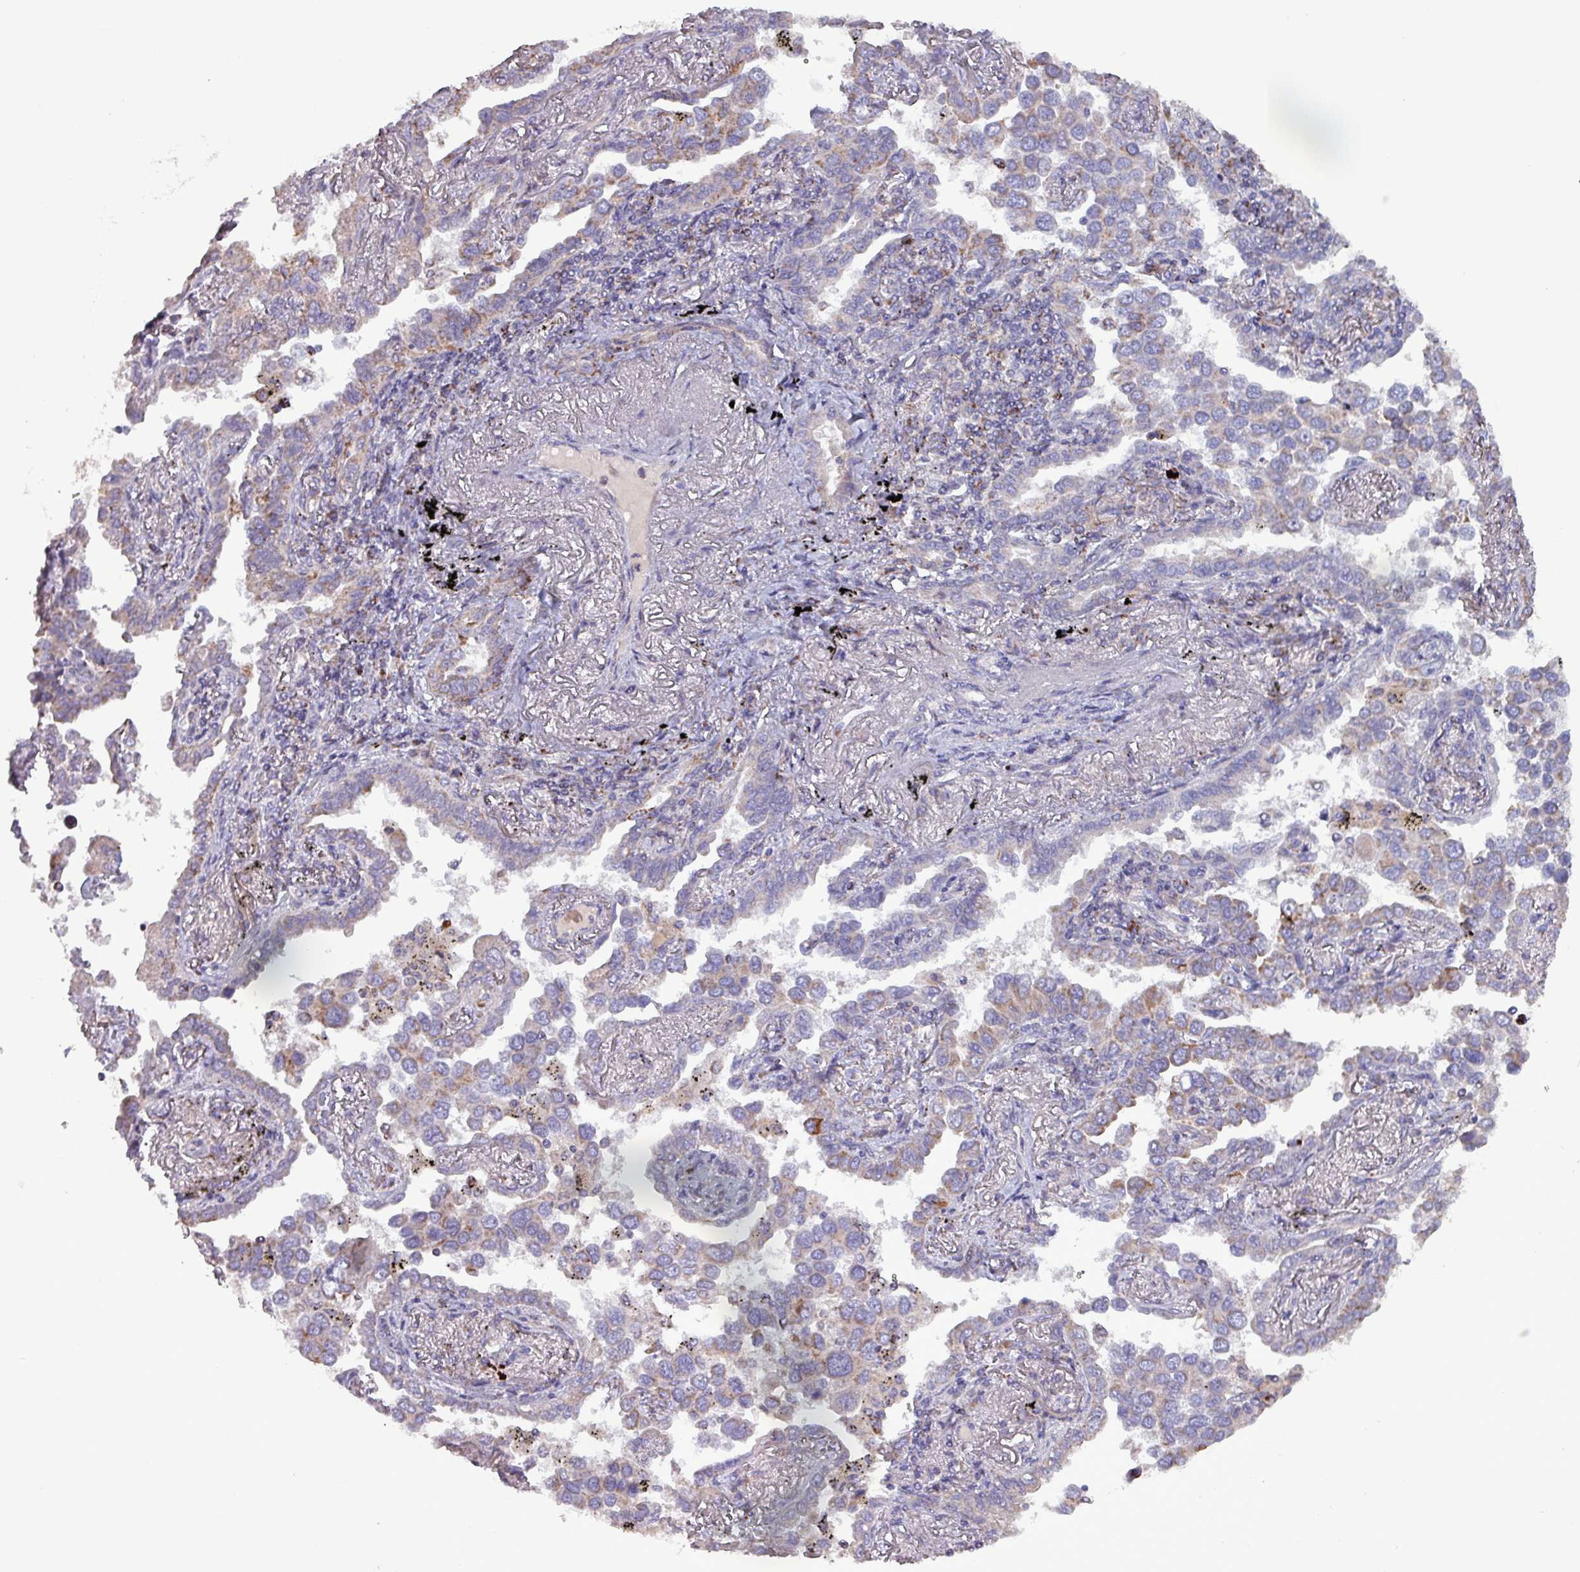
{"staining": {"intensity": "strong", "quantity": "<25%", "location": "cytoplasmic/membranous"}, "tissue": "lung cancer", "cell_type": "Tumor cells", "image_type": "cancer", "snomed": [{"axis": "morphology", "description": "Adenocarcinoma, NOS"}, {"axis": "topography", "description": "Lung"}], "caption": "Brown immunohistochemical staining in human lung cancer (adenocarcinoma) demonstrates strong cytoplasmic/membranous staining in about <25% of tumor cells.", "gene": "ZNF322", "patient": {"sex": "male", "age": 67}}